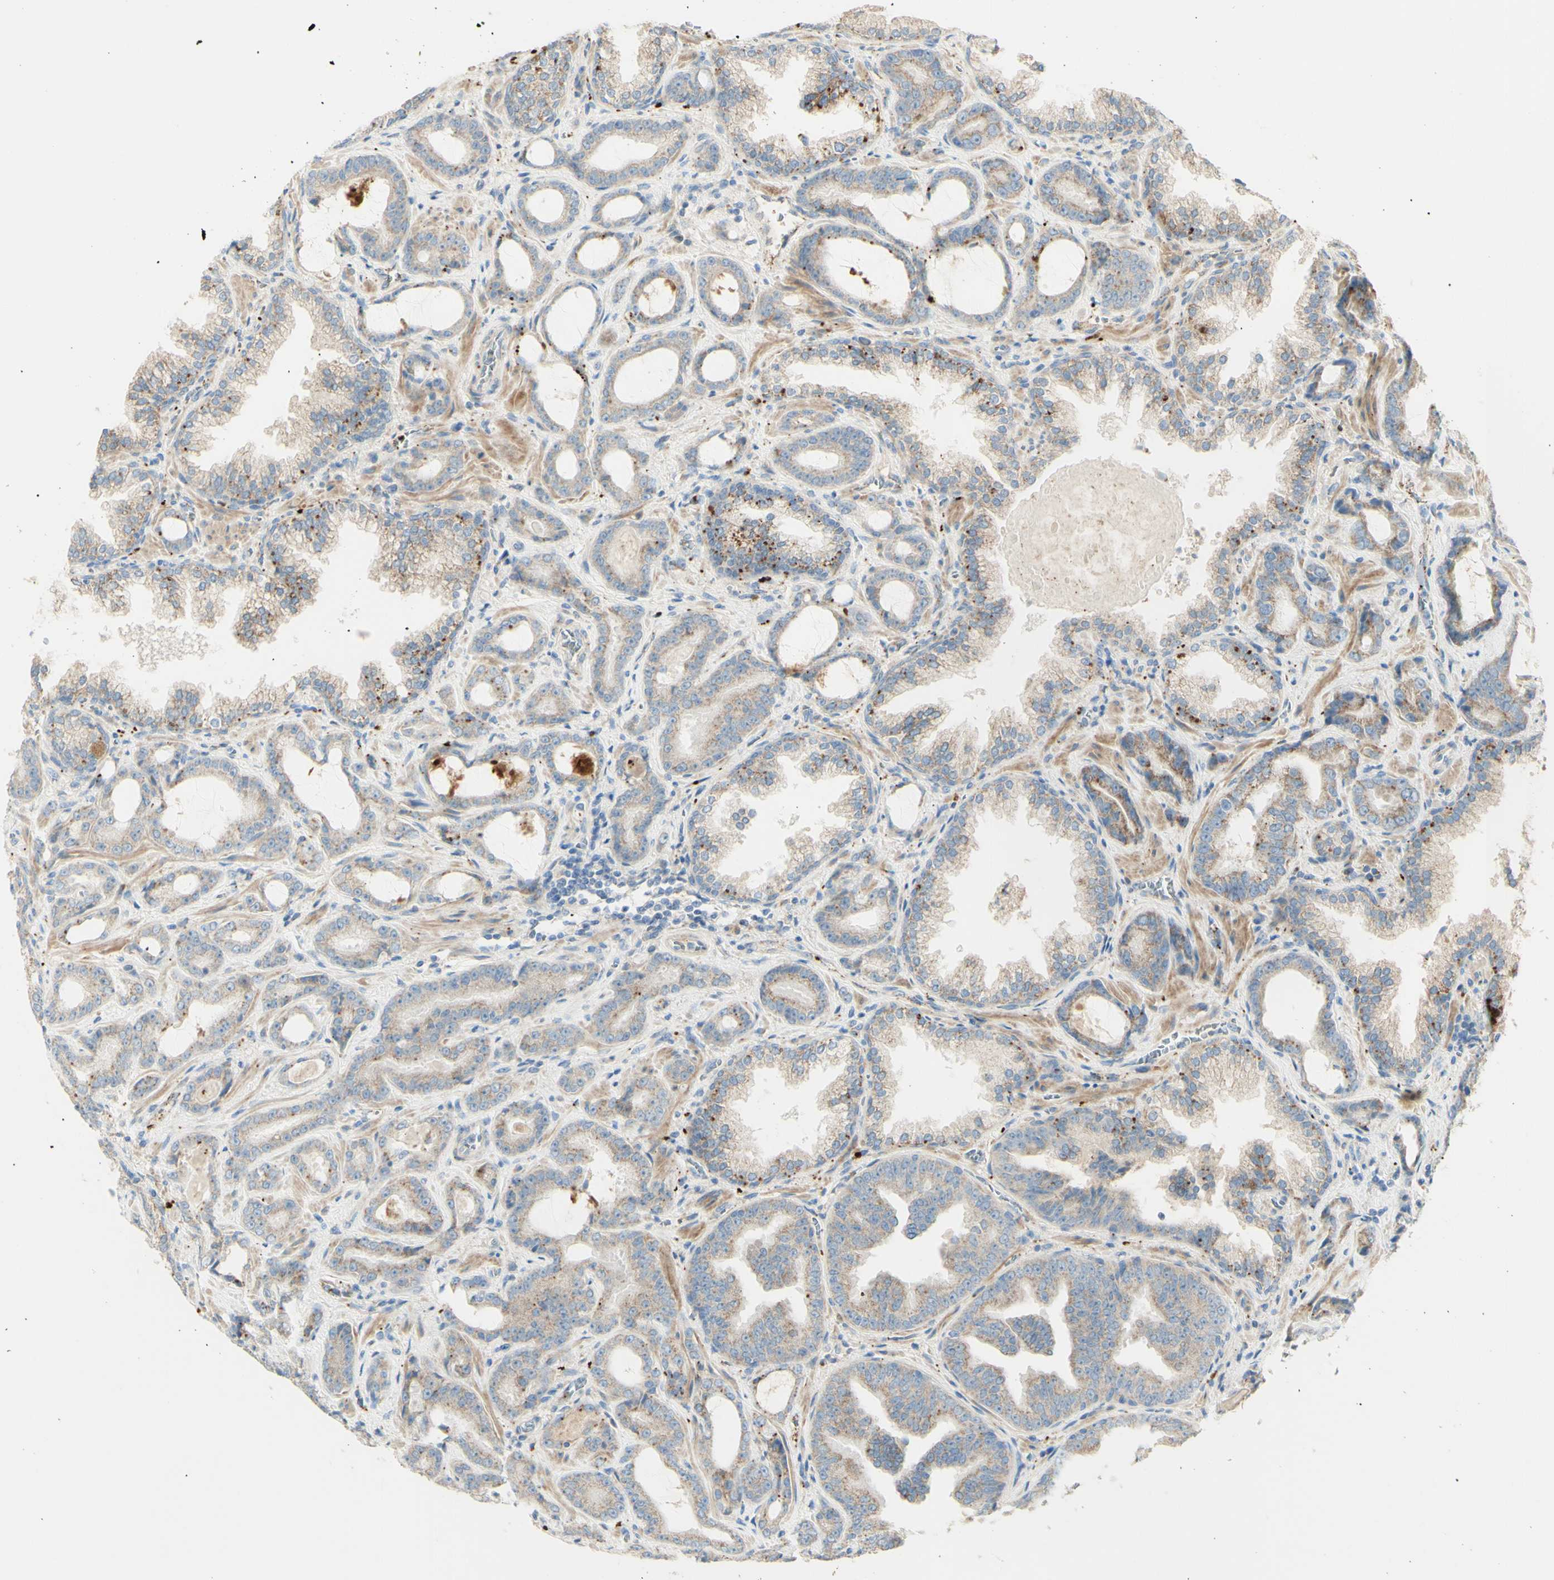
{"staining": {"intensity": "weak", "quantity": ">75%", "location": "cytoplasmic/membranous"}, "tissue": "prostate cancer", "cell_type": "Tumor cells", "image_type": "cancer", "snomed": [{"axis": "morphology", "description": "Adenocarcinoma, Low grade"}, {"axis": "topography", "description": "Prostate"}], "caption": "Immunohistochemistry (IHC) (DAB (3,3'-diaminobenzidine)) staining of human prostate low-grade adenocarcinoma exhibits weak cytoplasmic/membranous protein positivity in approximately >75% of tumor cells.", "gene": "GAN", "patient": {"sex": "male", "age": 60}}